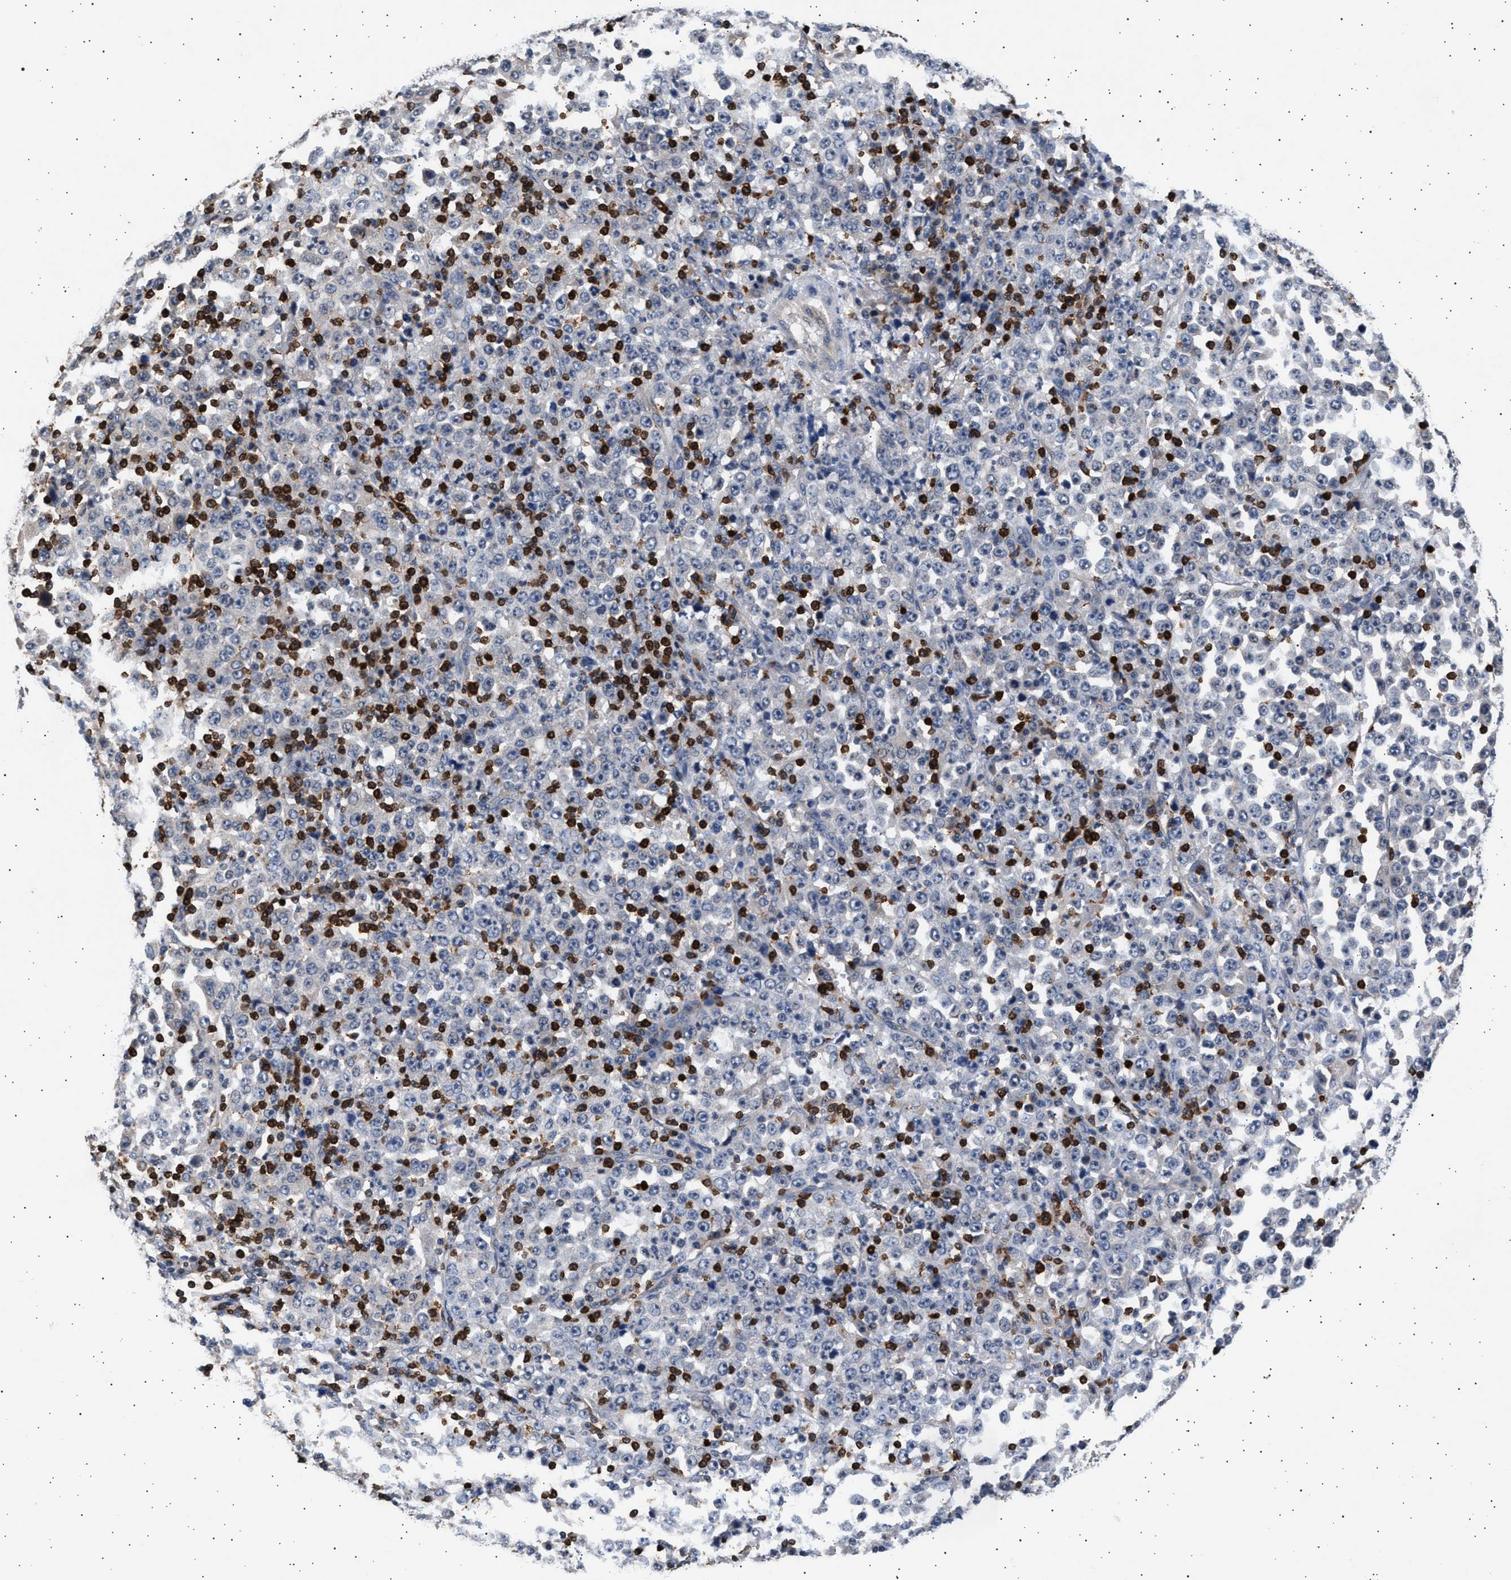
{"staining": {"intensity": "negative", "quantity": "none", "location": "none"}, "tissue": "stomach cancer", "cell_type": "Tumor cells", "image_type": "cancer", "snomed": [{"axis": "morphology", "description": "Normal tissue, NOS"}, {"axis": "morphology", "description": "Adenocarcinoma, NOS"}, {"axis": "topography", "description": "Stomach, upper"}, {"axis": "topography", "description": "Stomach"}], "caption": "Immunohistochemistry of stomach cancer reveals no positivity in tumor cells. (DAB (3,3'-diaminobenzidine) immunohistochemistry (IHC) visualized using brightfield microscopy, high magnification).", "gene": "GRAP2", "patient": {"sex": "male", "age": 59}}